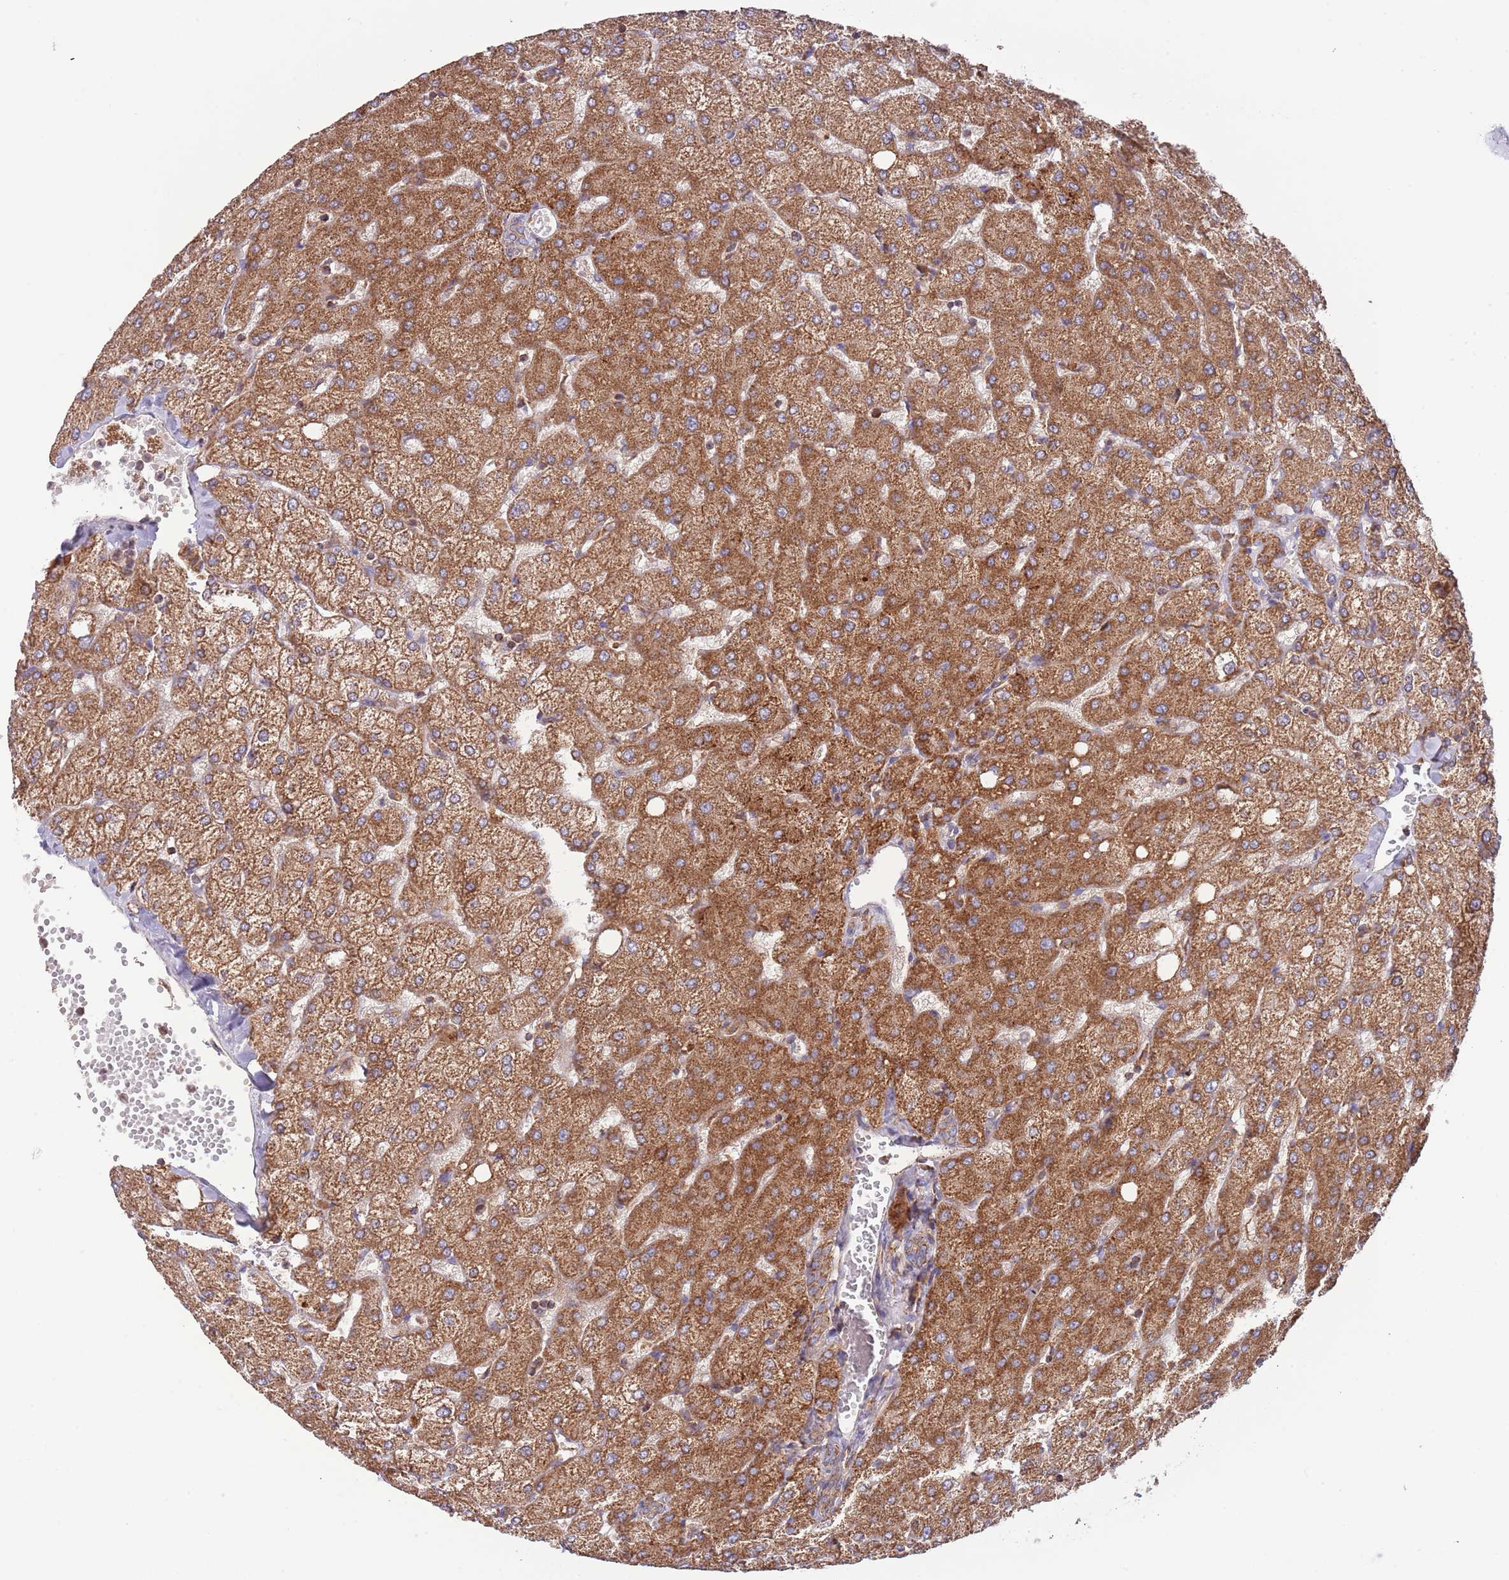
{"staining": {"intensity": "weak", "quantity": ">75%", "location": "cytoplasmic/membranous"}, "tissue": "liver", "cell_type": "Cholangiocytes", "image_type": "normal", "snomed": [{"axis": "morphology", "description": "Normal tissue, NOS"}, {"axis": "topography", "description": "Liver"}], "caption": "Protein staining exhibits weak cytoplasmic/membranous expression in approximately >75% of cholangiocytes in unremarkable liver.", "gene": "DNAJA3", "patient": {"sex": "female", "age": 54}}